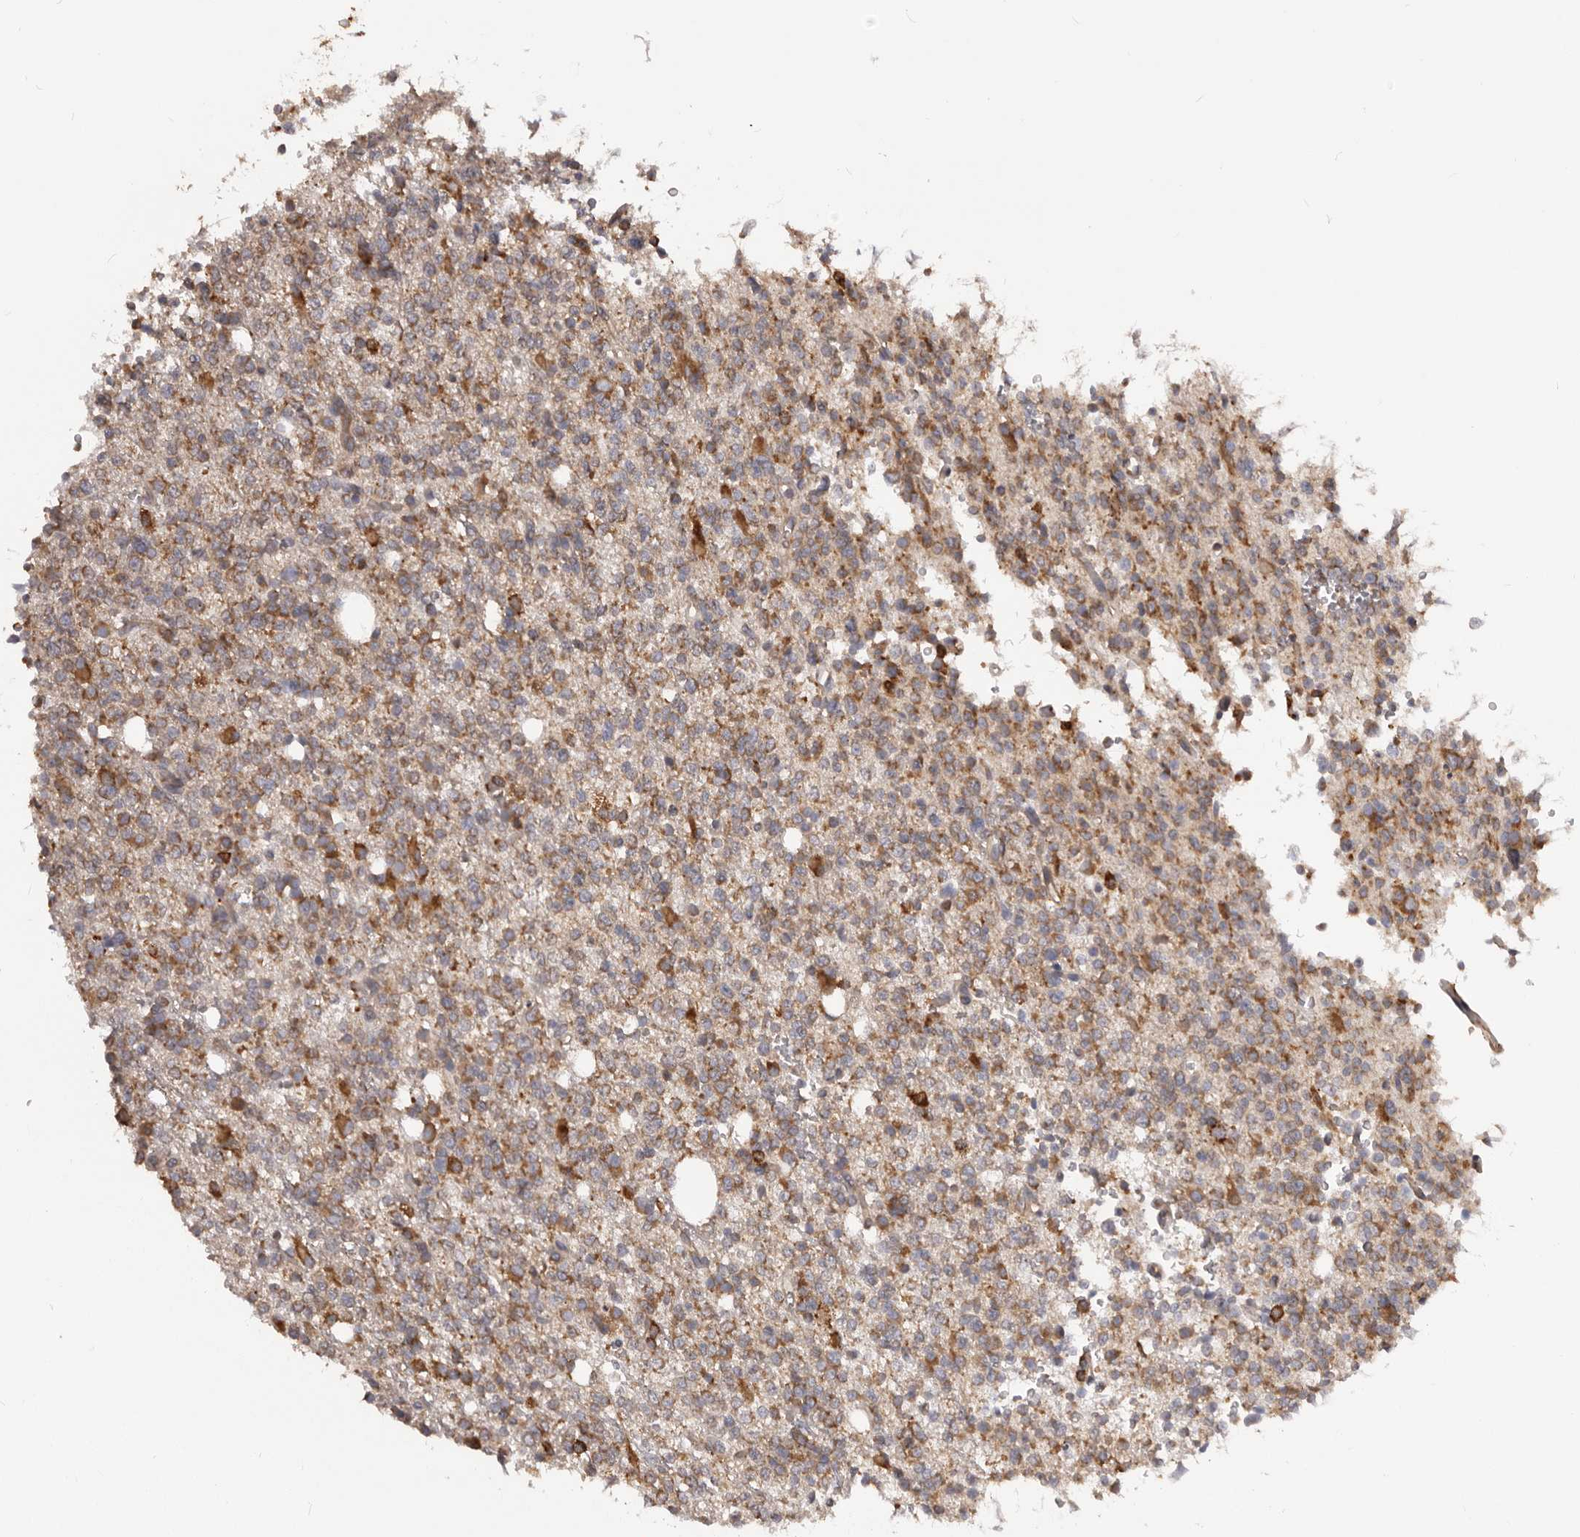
{"staining": {"intensity": "moderate", "quantity": ">75%", "location": "cytoplasmic/membranous"}, "tissue": "glioma", "cell_type": "Tumor cells", "image_type": "cancer", "snomed": [{"axis": "morphology", "description": "Glioma, malignant, High grade"}, {"axis": "topography", "description": "Brain"}], "caption": "DAB (3,3'-diaminobenzidine) immunohistochemical staining of human malignant glioma (high-grade) exhibits moderate cytoplasmic/membranous protein positivity in approximately >75% of tumor cells.", "gene": "QRSL1", "patient": {"sex": "female", "age": 62}}